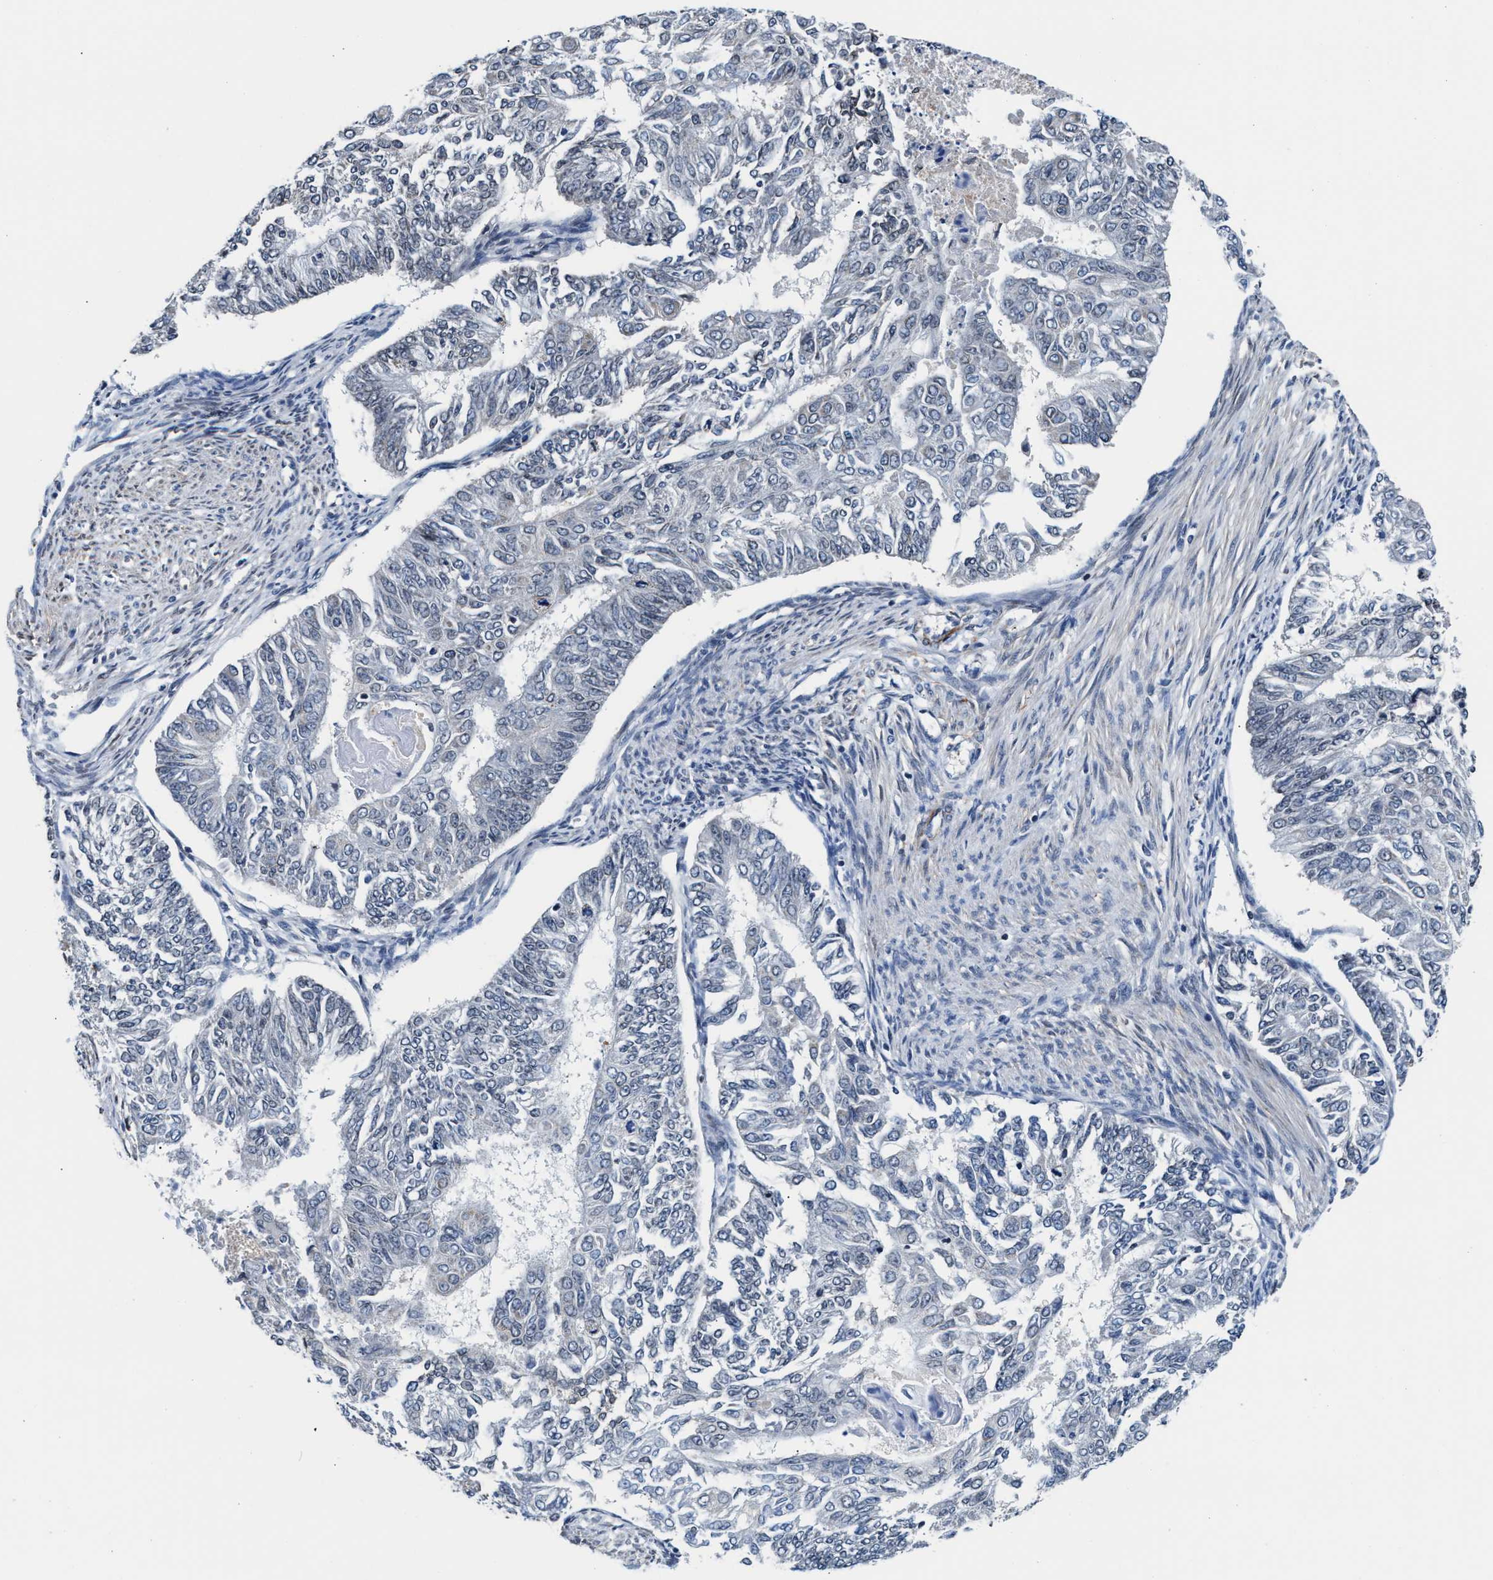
{"staining": {"intensity": "negative", "quantity": "none", "location": "none"}, "tissue": "endometrial cancer", "cell_type": "Tumor cells", "image_type": "cancer", "snomed": [{"axis": "morphology", "description": "Adenocarcinoma, NOS"}, {"axis": "topography", "description": "Endometrium"}], "caption": "DAB immunohistochemical staining of human endometrial cancer (adenocarcinoma) shows no significant staining in tumor cells. The staining is performed using DAB (3,3'-diaminobenzidine) brown chromogen with nuclei counter-stained in using hematoxylin.", "gene": "MYH3", "patient": {"sex": "female", "age": 32}}